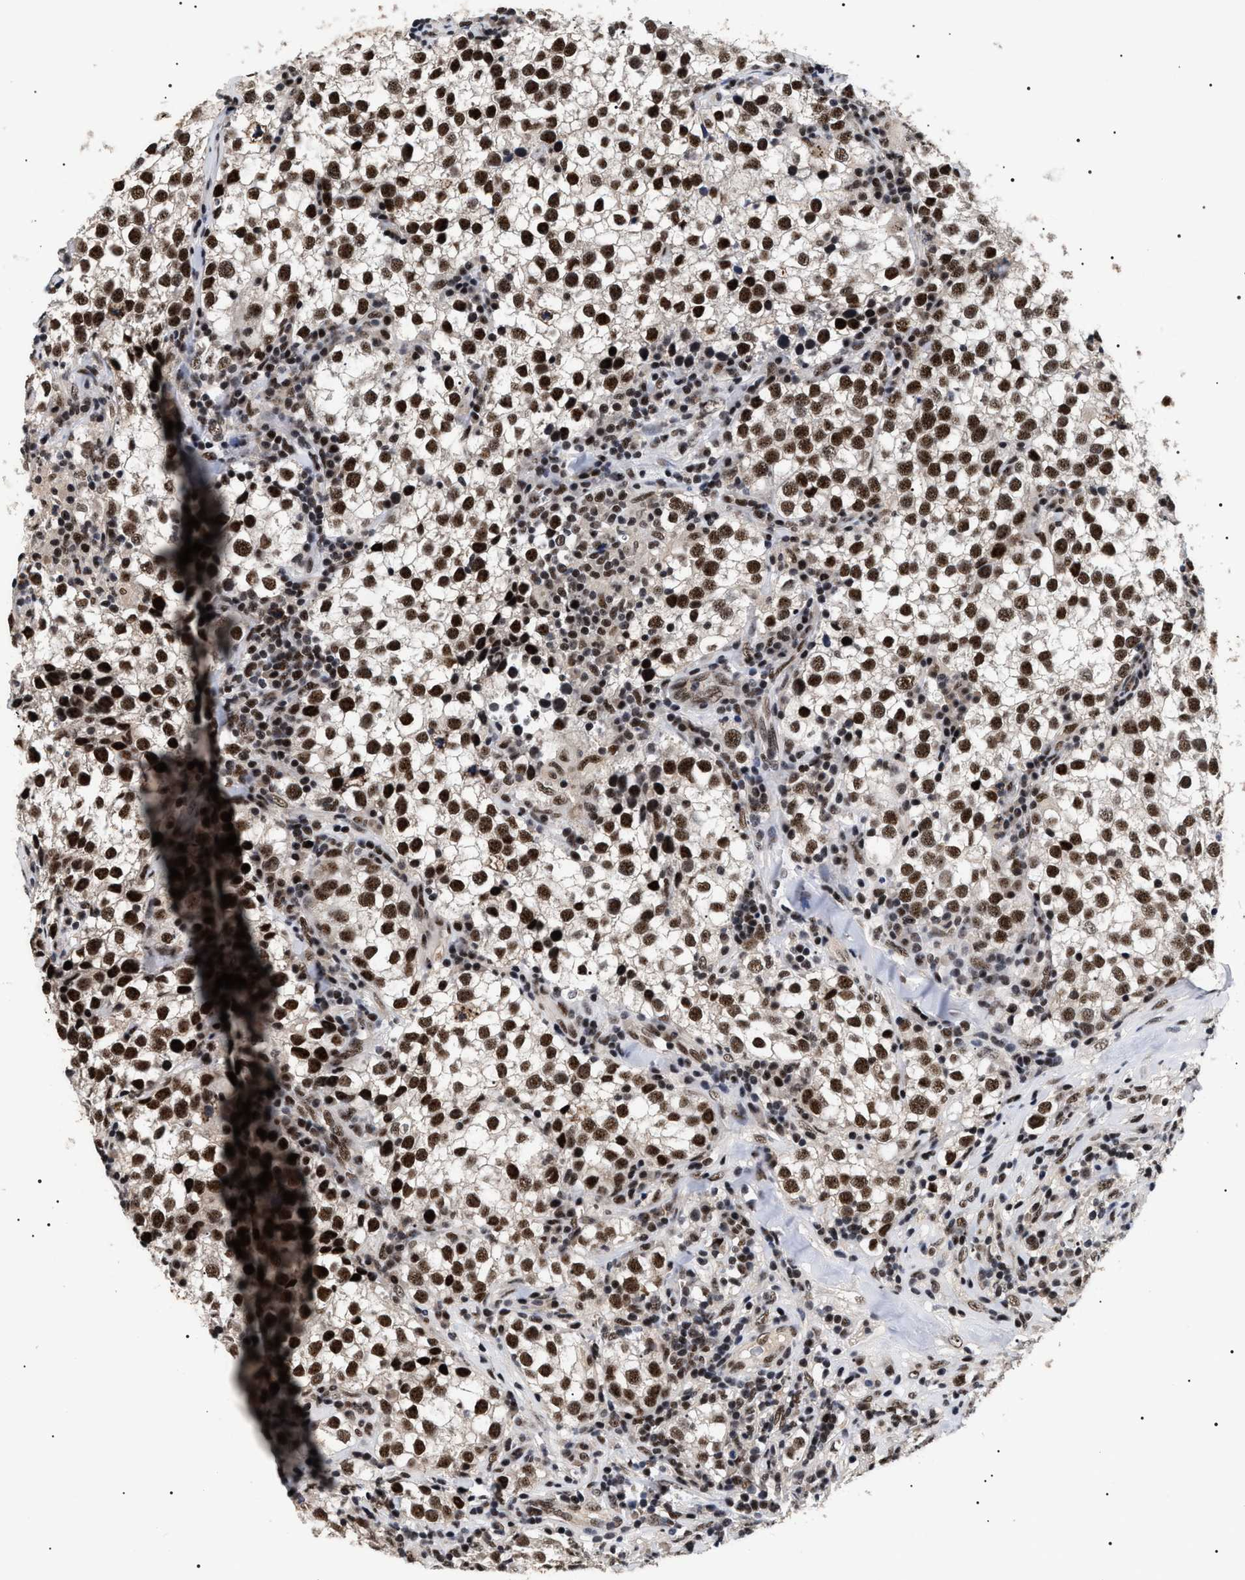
{"staining": {"intensity": "strong", "quantity": ">75%", "location": "nuclear"}, "tissue": "testis cancer", "cell_type": "Tumor cells", "image_type": "cancer", "snomed": [{"axis": "morphology", "description": "Seminoma, NOS"}, {"axis": "morphology", "description": "Carcinoma, Embryonal, NOS"}, {"axis": "topography", "description": "Testis"}], "caption": "About >75% of tumor cells in testis cancer (embryonal carcinoma) reveal strong nuclear protein positivity as visualized by brown immunohistochemical staining.", "gene": "CAAP1", "patient": {"sex": "male", "age": 36}}